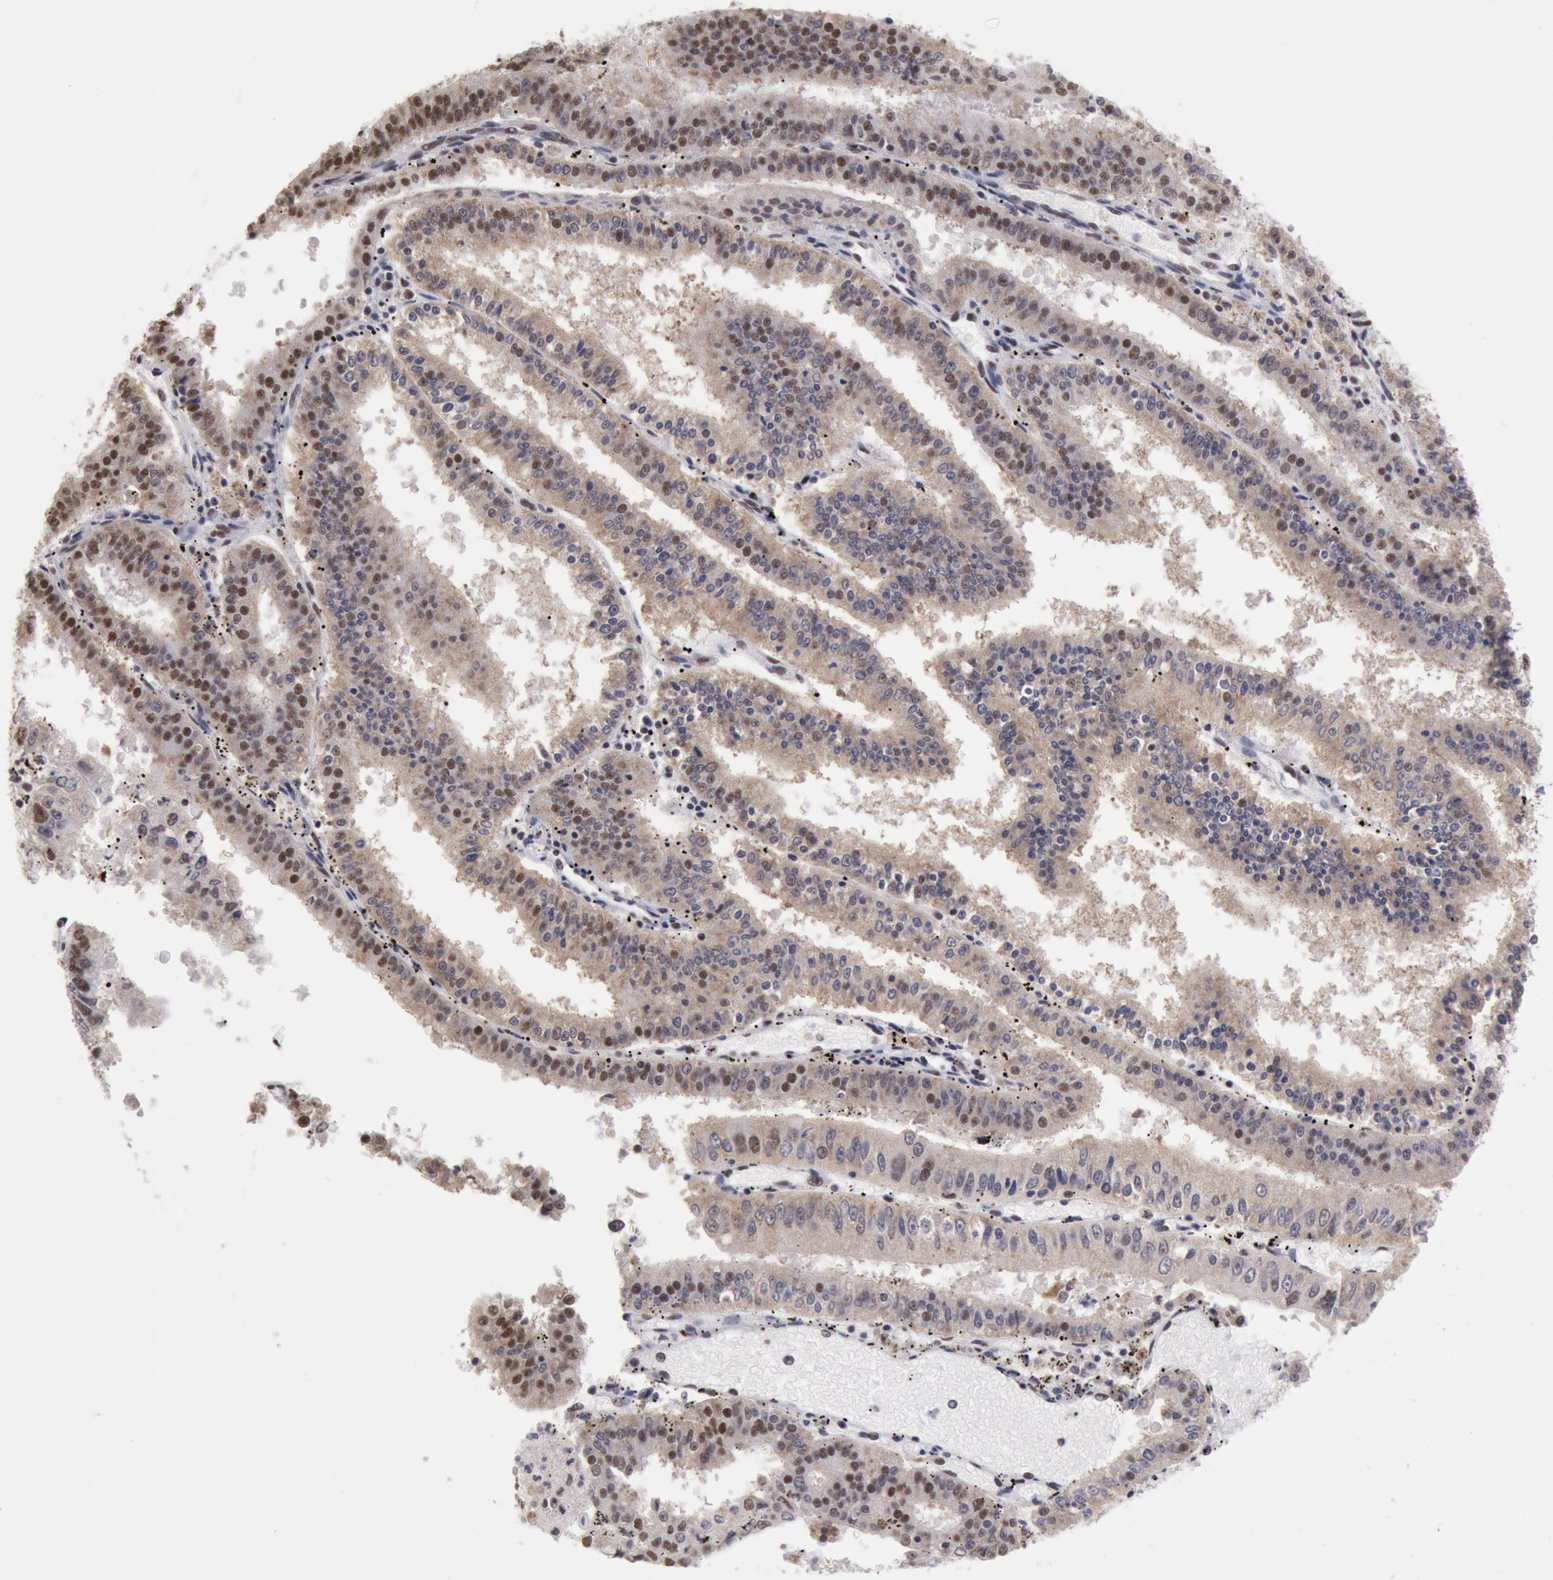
{"staining": {"intensity": "moderate", "quantity": "25%-75%", "location": "cytoplasmic/membranous,nuclear"}, "tissue": "endometrial cancer", "cell_type": "Tumor cells", "image_type": "cancer", "snomed": [{"axis": "morphology", "description": "Adenocarcinoma, NOS"}, {"axis": "topography", "description": "Endometrium"}], "caption": "Endometrial cancer stained with DAB immunohistochemistry demonstrates medium levels of moderate cytoplasmic/membranous and nuclear positivity in about 25%-75% of tumor cells. The protein of interest is shown in brown color, while the nuclei are stained blue.", "gene": "SNRPD3", "patient": {"sex": "female", "age": 66}}